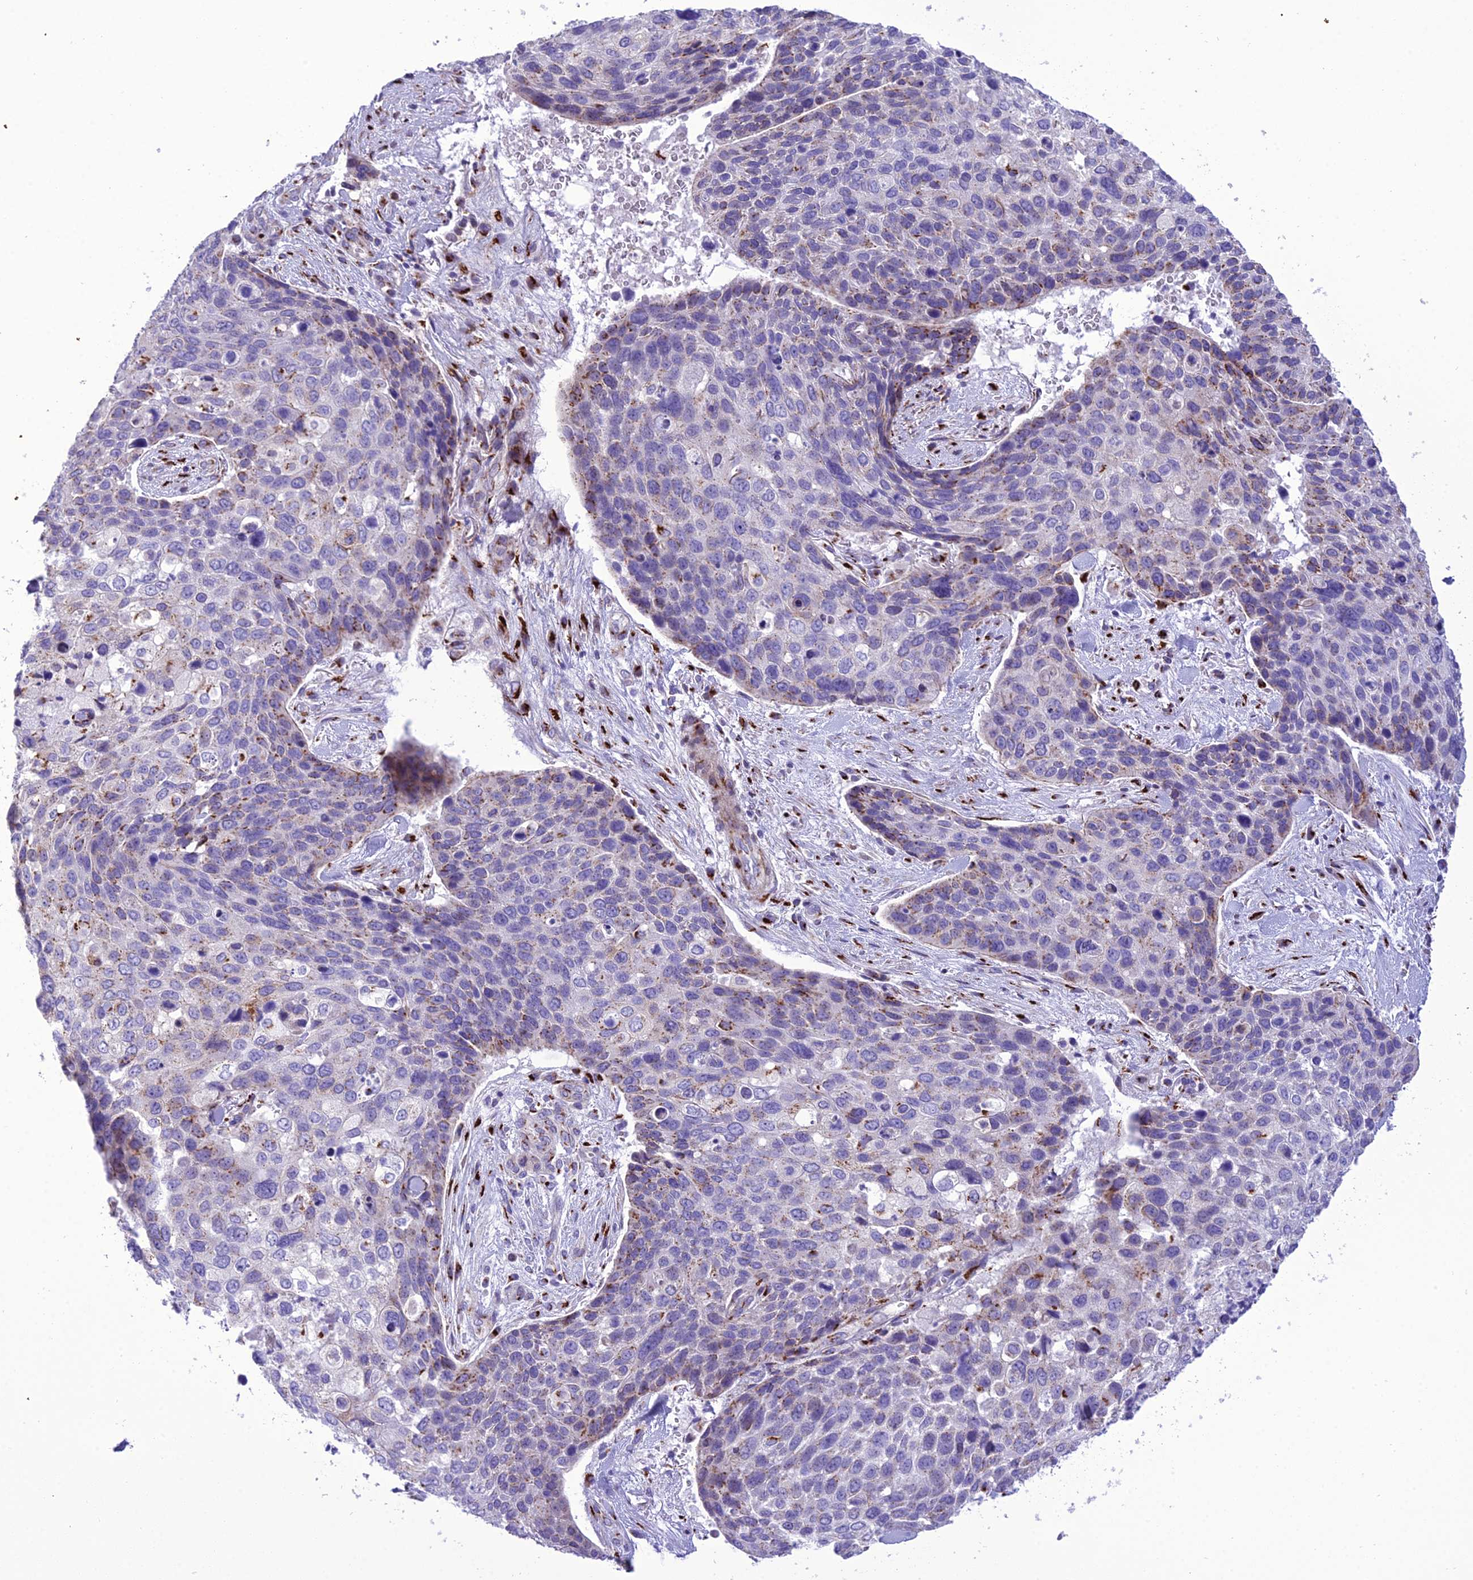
{"staining": {"intensity": "moderate", "quantity": "<25%", "location": "cytoplasmic/membranous"}, "tissue": "skin cancer", "cell_type": "Tumor cells", "image_type": "cancer", "snomed": [{"axis": "morphology", "description": "Basal cell carcinoma"}, {"axis": "topography", "description": "Skin"}], "caption": "Human skin cancer stained with a protein marker demonstrates moderate staining in tumor cells.", "gene": "GOLM2", "patient": {"sex": "female", "age": 74}}